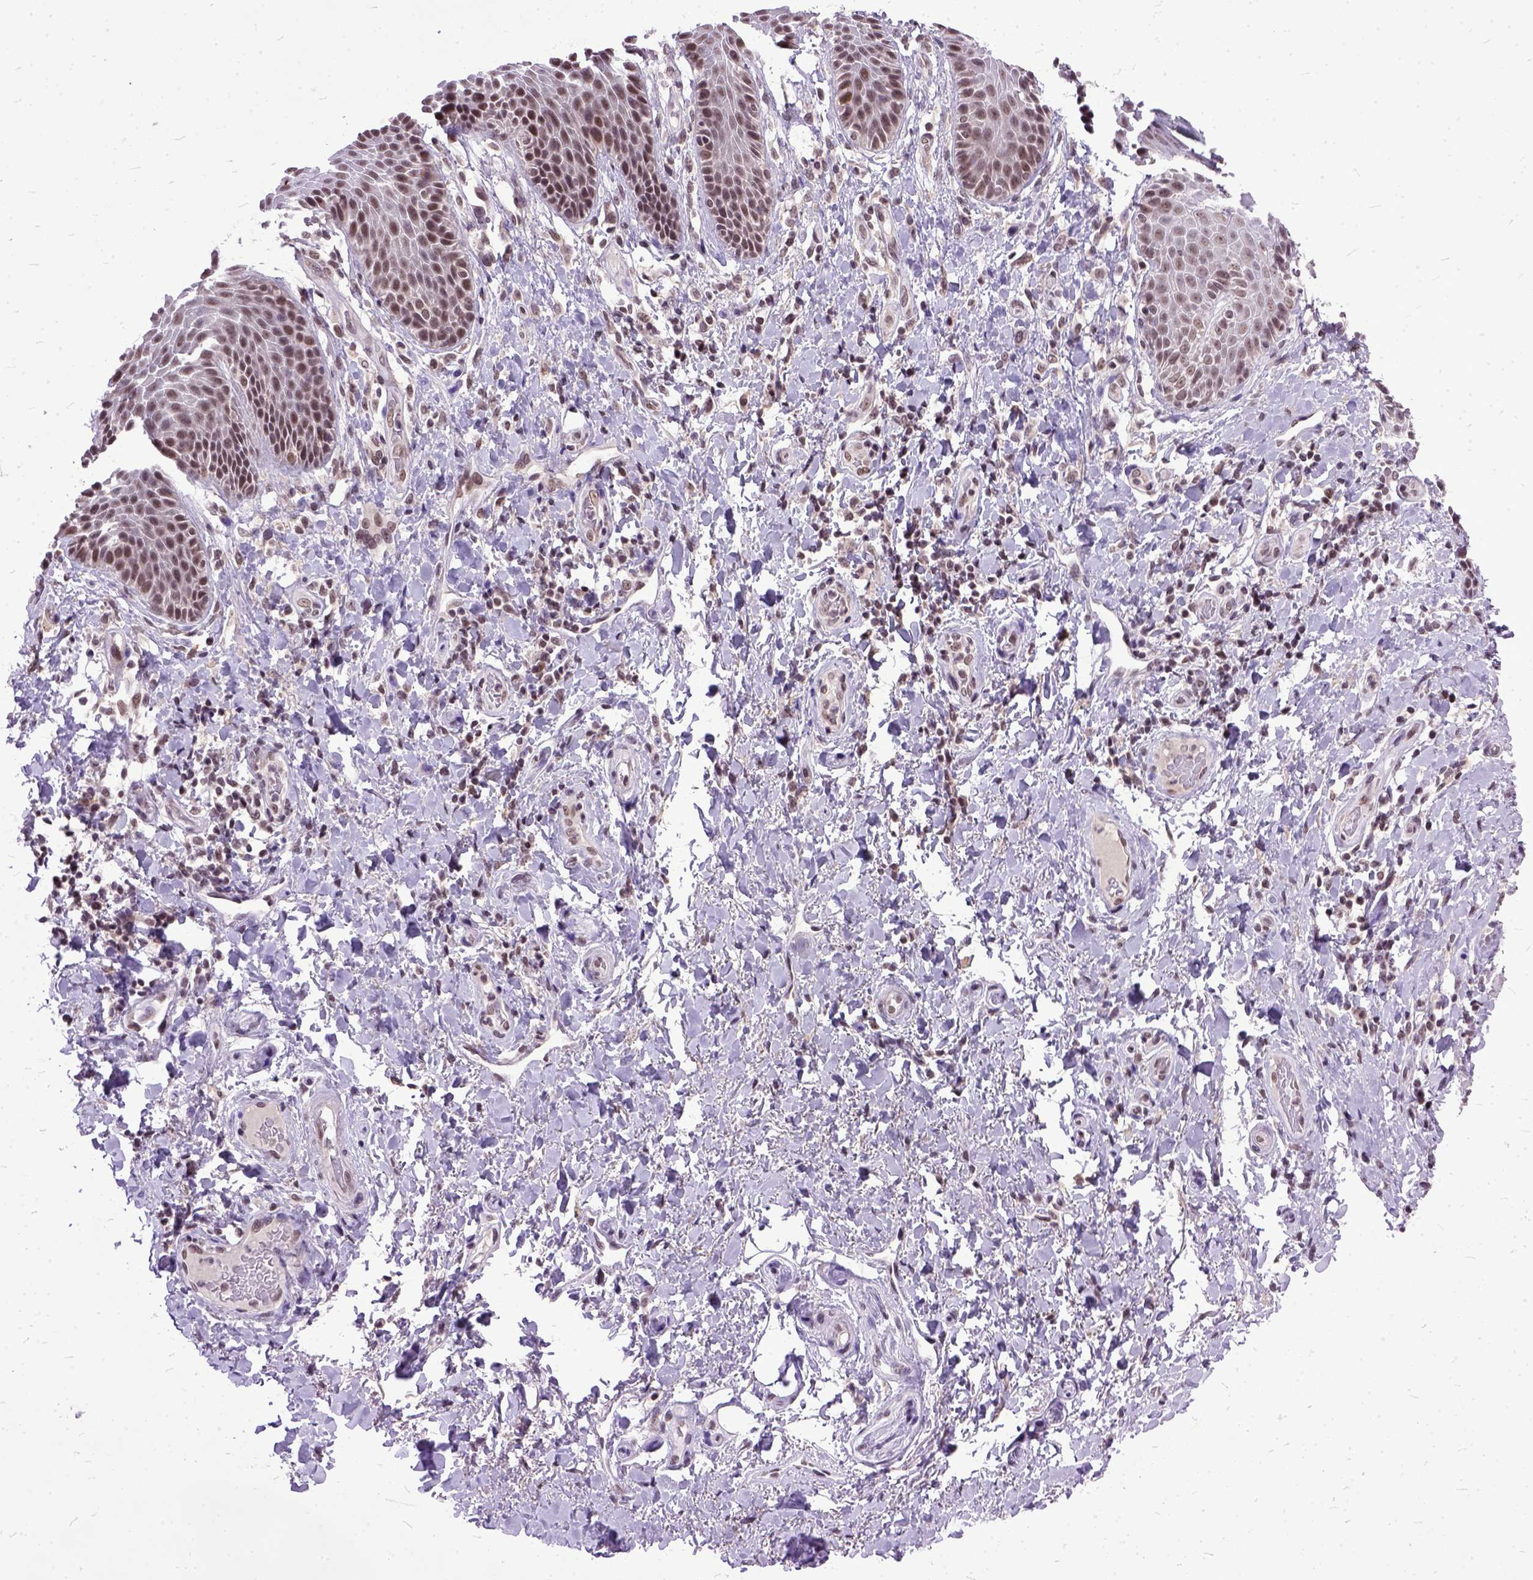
{"staining": {"intensity": "moderate", "quantity": ">75%", "location": "nuclear"}, "tissue": "skin", "cell_type": "Epidermal cells", "image_type": "normal", "snomed": [{"axis": "morphology", "description": "Normal tissue, NOS"}, {"axis": "topography", "description": "Anal"}, {"axis": "topography", "description": "Peripheral nerve tissue"}], "caption": "IHC (DAB (3,3'-diaminobenzidine)) staining of benign skin demonstrates moderate nuclear protein positivity in approximately >75% of epidermal cells.", "gene": "ORC5", "patient": {"sex": "male", "age": 51}}